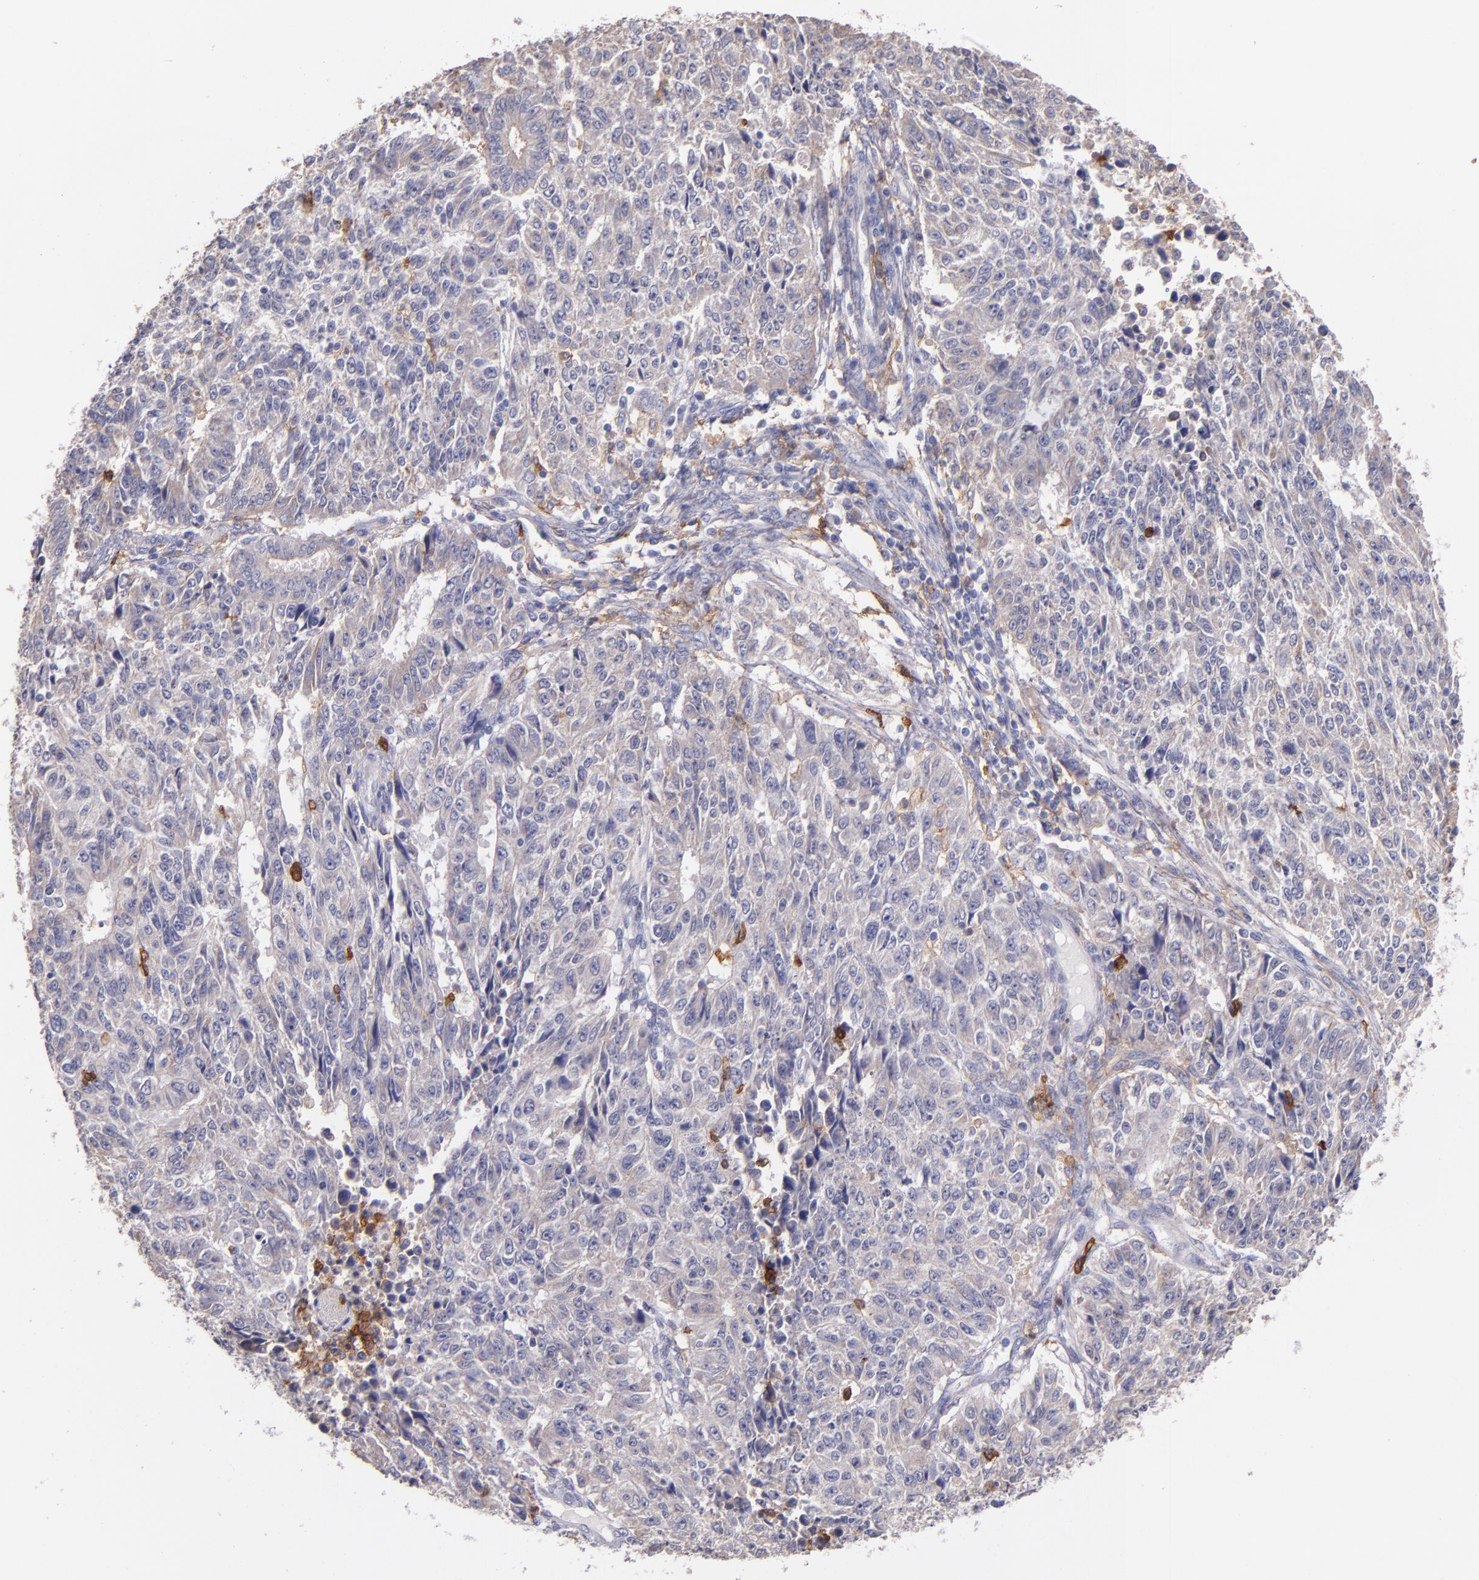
{"staining": {"intensity": "weak", "quantity": "<25%", "location": "cytoplasmic/membranous"}, "tissue": "endometrial cancer", "cell_type": "Tumor cells", "image_type": "cancer", "snomed": [{"axis": "morphology", "description": "Adenocarcinoma, NOS"}, {"axis": "topography", "description": "Endometrium"}], "caption": "This is an immunohistochemistry (IHC) image of human endometrial cancer. There is no expression in tumor cells.", "gene": "C5AR1", "patient": {"sex": "female", "age": 42}}